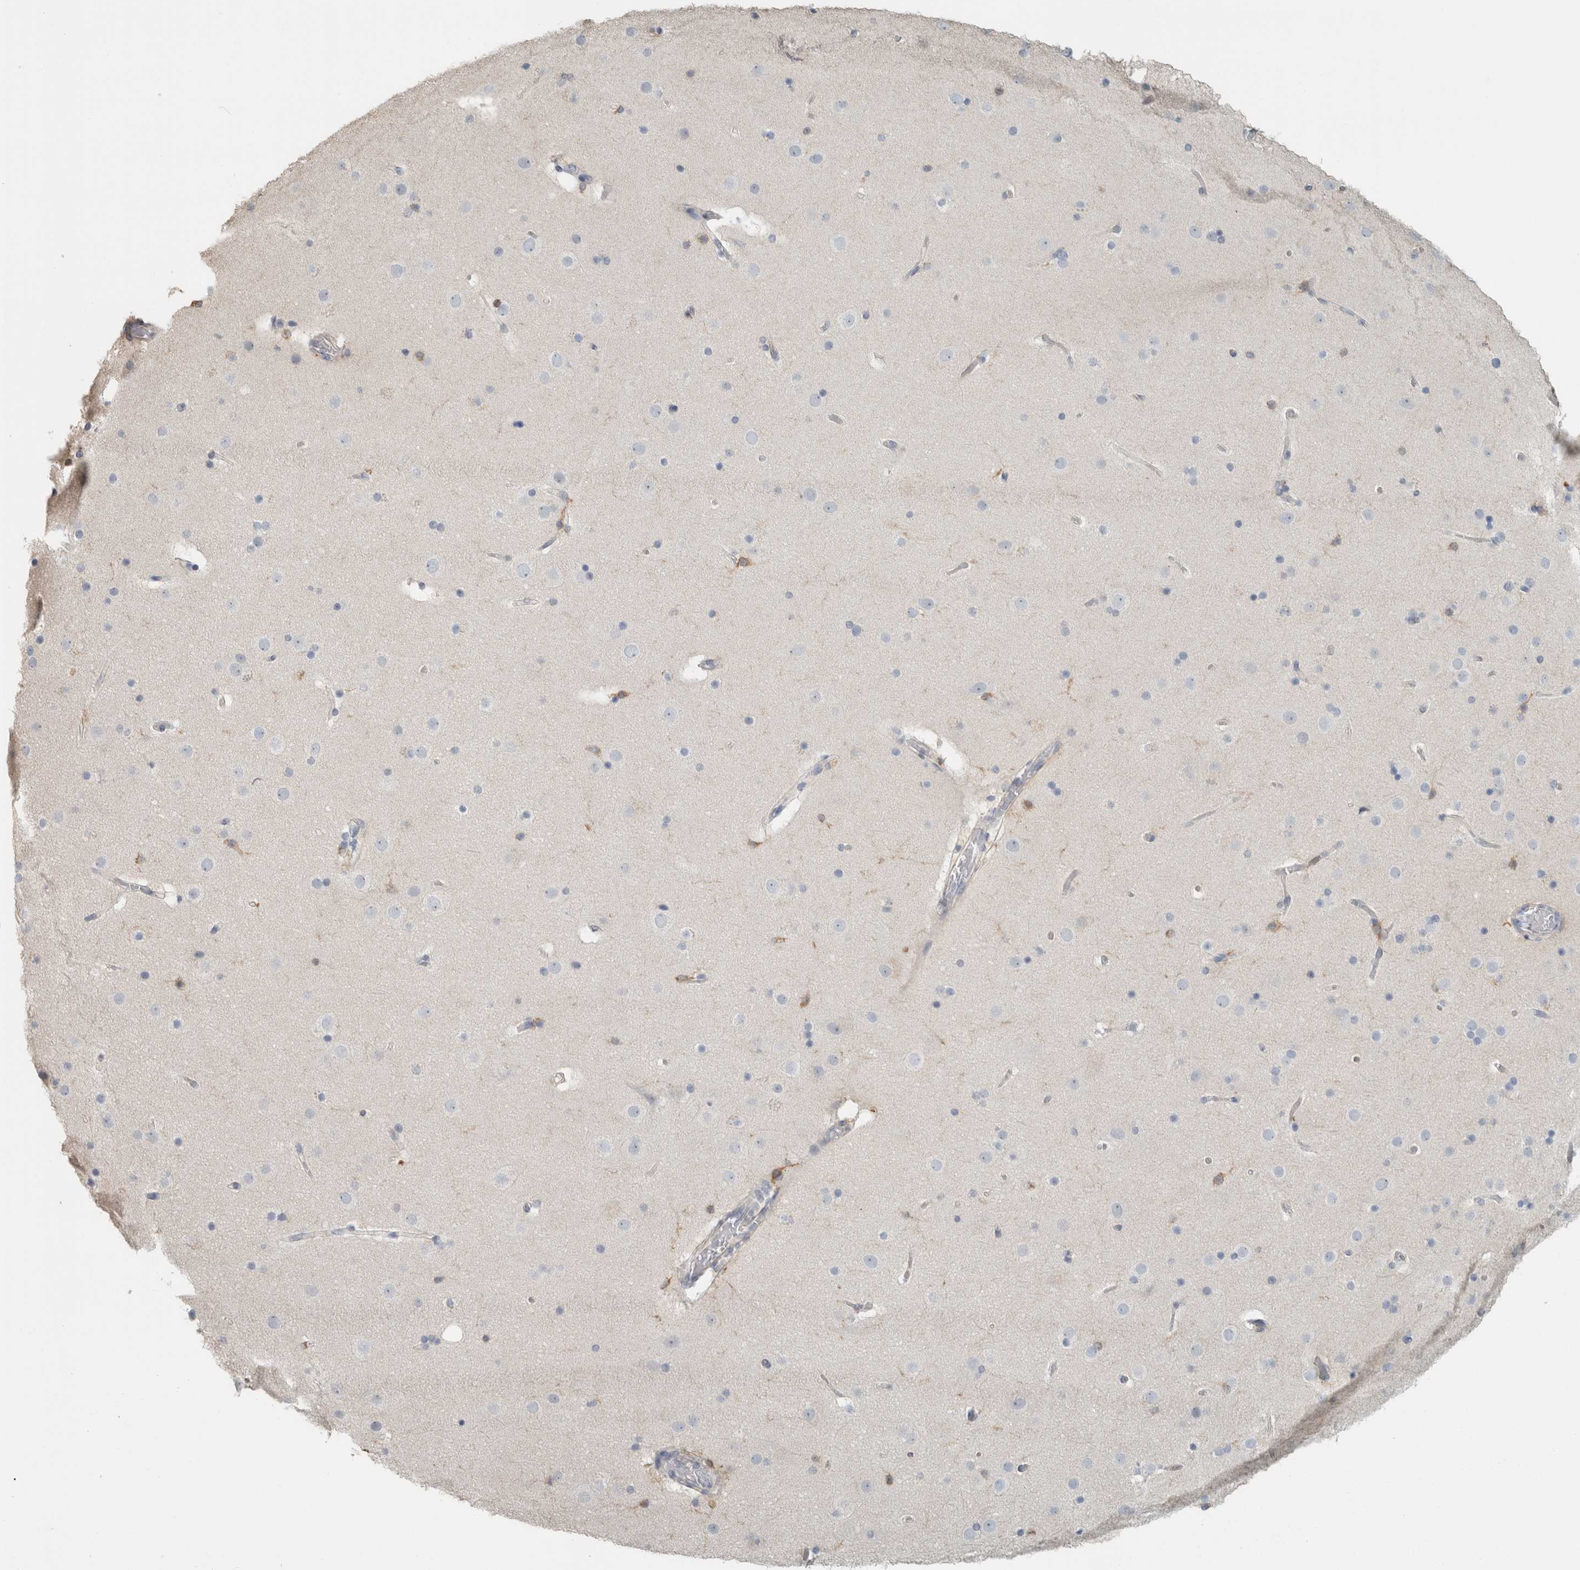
{"staining": {"intensity": "negative", "quantity": "none", "location": "none"}, "tissue": "cerebral cortex", "cell_type": "Endothelial cells", "image_type": "normal", "snomed": [{"axis": "morphology", "description": "Normal tissue, NOS"}, {"axis": "topography", "description": "Cerebral cortex"}], "caption": "The micrograph reveals no staining of endothelial cells in normal cerebral cortex.", "gene": "SCIN", "patient": {"sex": "male", "age": 57}}